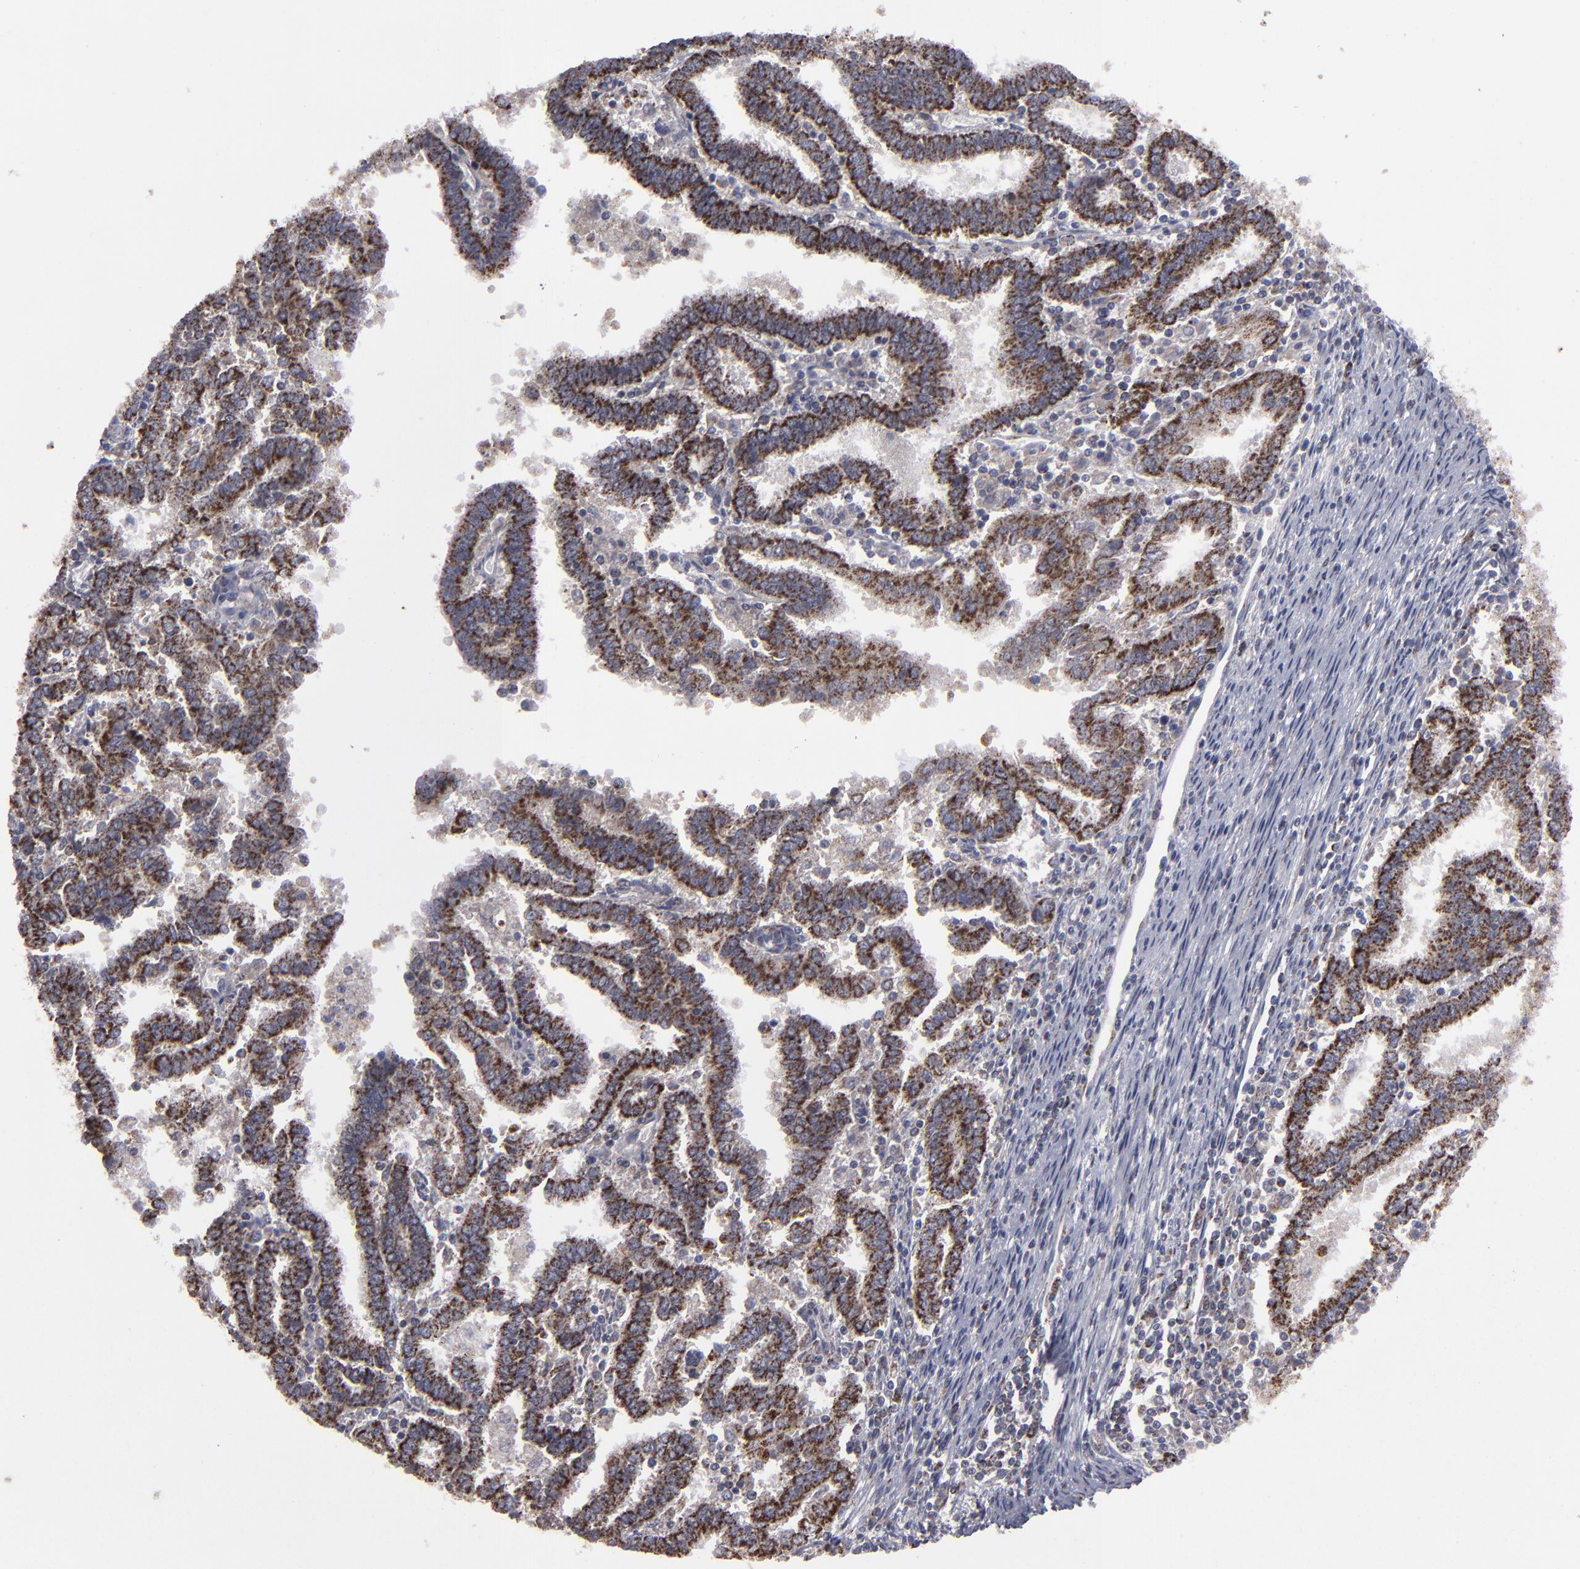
{"staining": {"intensity": "strong", "quantity": ">75%", "location": "cytoplasmic/membranous"}, "tissue": "endometrial cancer", "cell_type": "Tumor cells", "image_type": "cancer", "snomed": [{"axis": "morphology", "description": "Adenocarcinoma, NOS"}, {"axis": "topography", "description": "Uterus"}], "caption": "Immunohistochemistry histopathology image of human endometrial adenocarcinoma stained for a protein (brown), which exhibits high levels of strong cytoplasmic/membranous positivity in about >75% of tumor cells.", "gene": "MYOM2", "patient": {"sex": "female", "age": 83}}